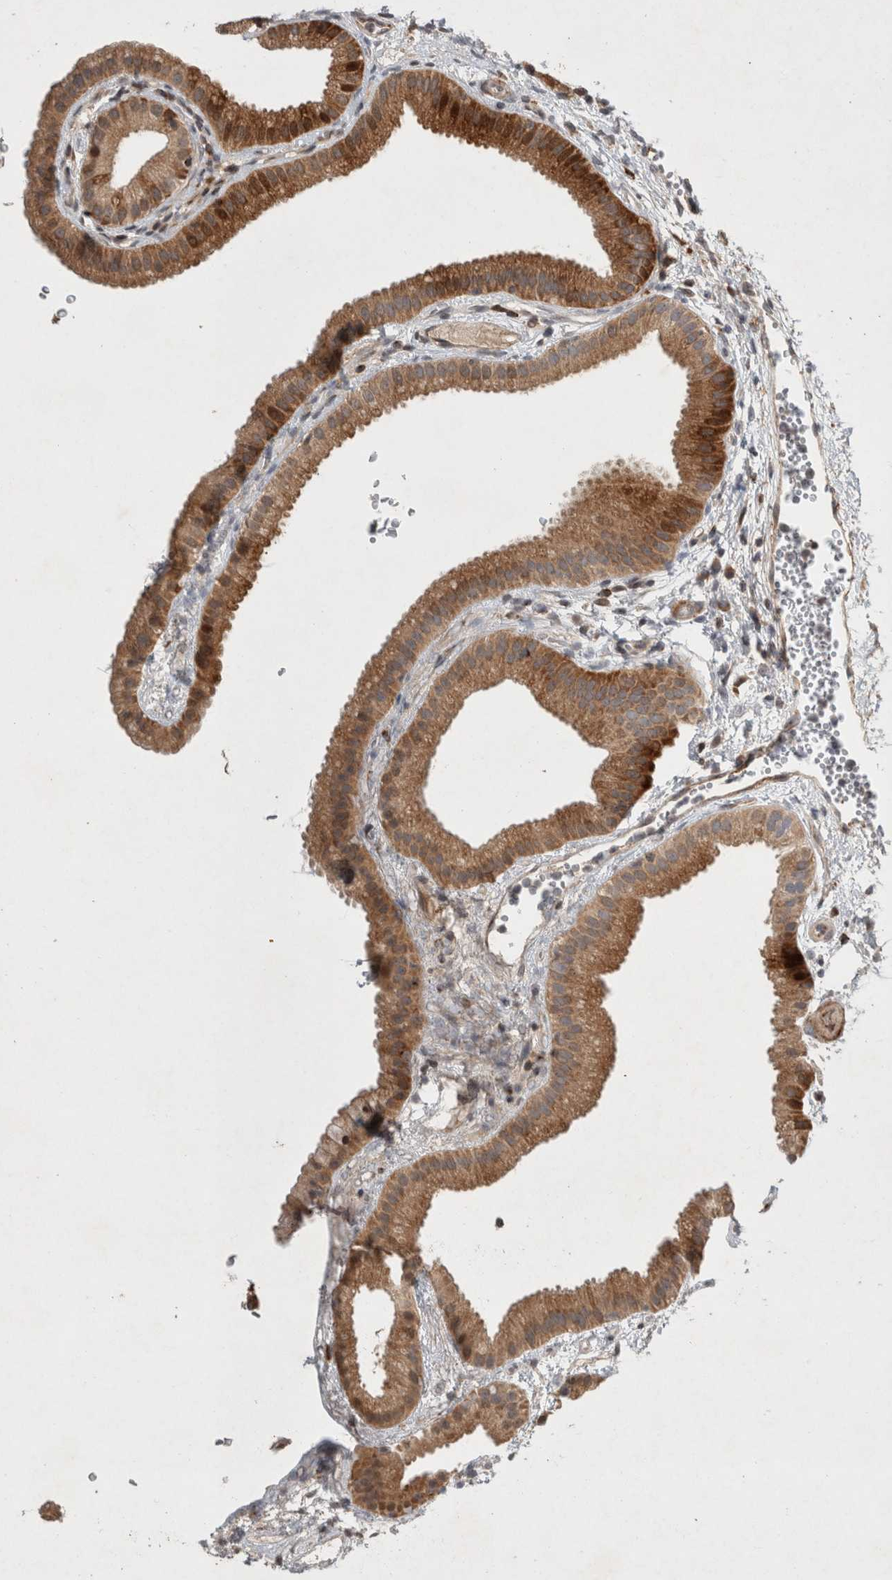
{"staining": {"intensity": "strong", "quantity": ">75%", "location": "cytoplasmic/membranous"}, "tissue": "gallbladder", "cell_type": "Glandular cells", "image_type": "normal", "snomed": [{"axis": "morphology", "description": "Normal tissue, NOS"}, {"axis": "topography", "description": "Gallbladder"}], "caption": "Gallbladder stained with DAB immunohistochemistry (IHC) shows high levels of strong cytoplasmic/membranous positivity in approximately >75% of glandular cells. Using DAB (brown) and hematoxylin (blue) stains, captured at high magnification using brightfield microscopy.", "gene": "SERAC1", "patient": {"sex": "female", "age": 64}}